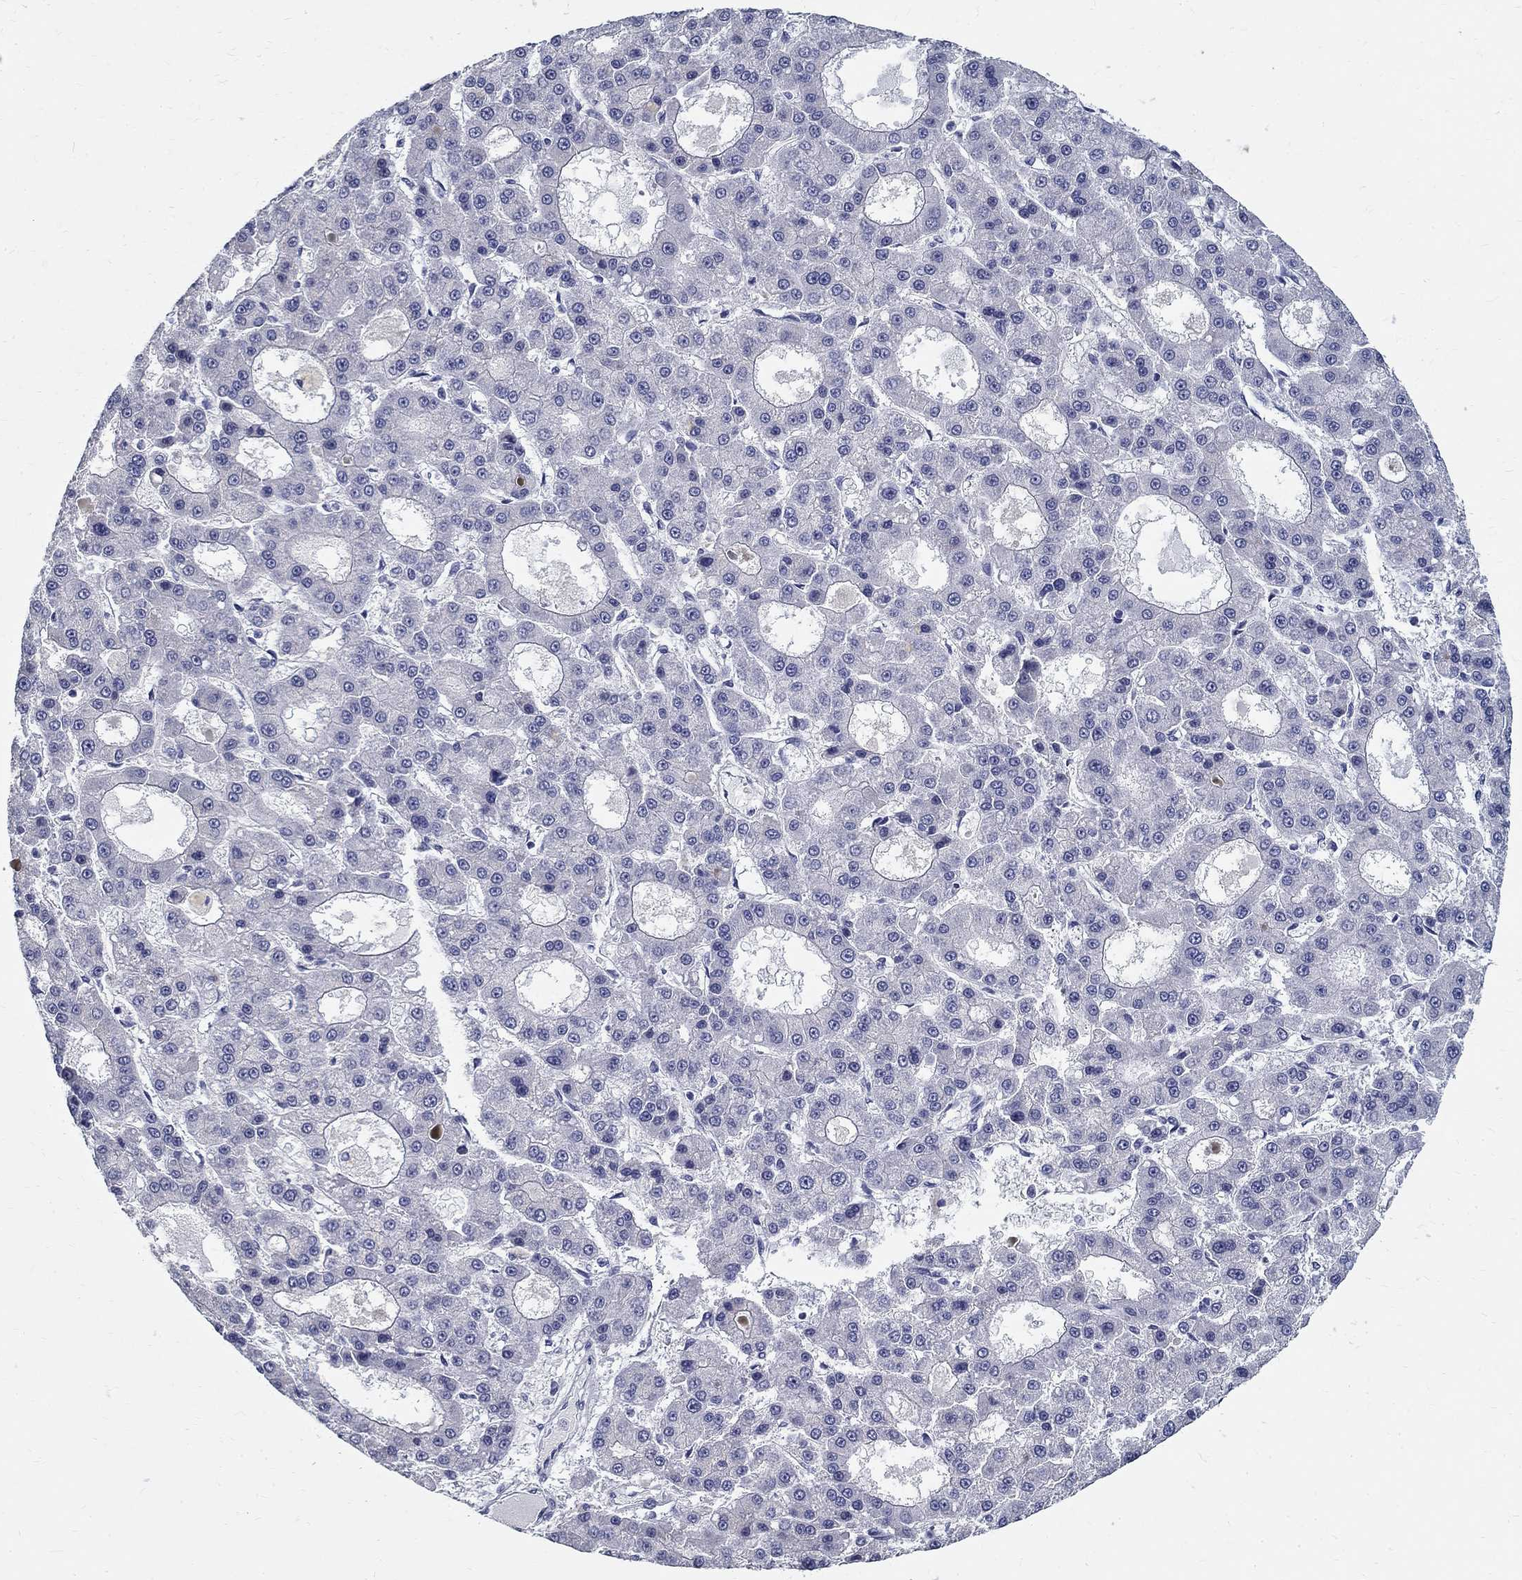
{"staining": {"intensity": "negative", "quantity": "none", "location": "none"}, "tissue": "liver cancer", "cell_type": "Tumor cells", "image_type": "cancer", "snomed": [{"axis": "morphology", "description": "Carcinoma, Hepatocellular, NOS"}, {"axis": "topography", "description": "Liver"}], "caption": "The histopathology image displays no significant positivity in tumor cells of hepatocellular carcinoma (liver).", "gene": "TGM4", "patient": {"sex": "male", "age": 70}}